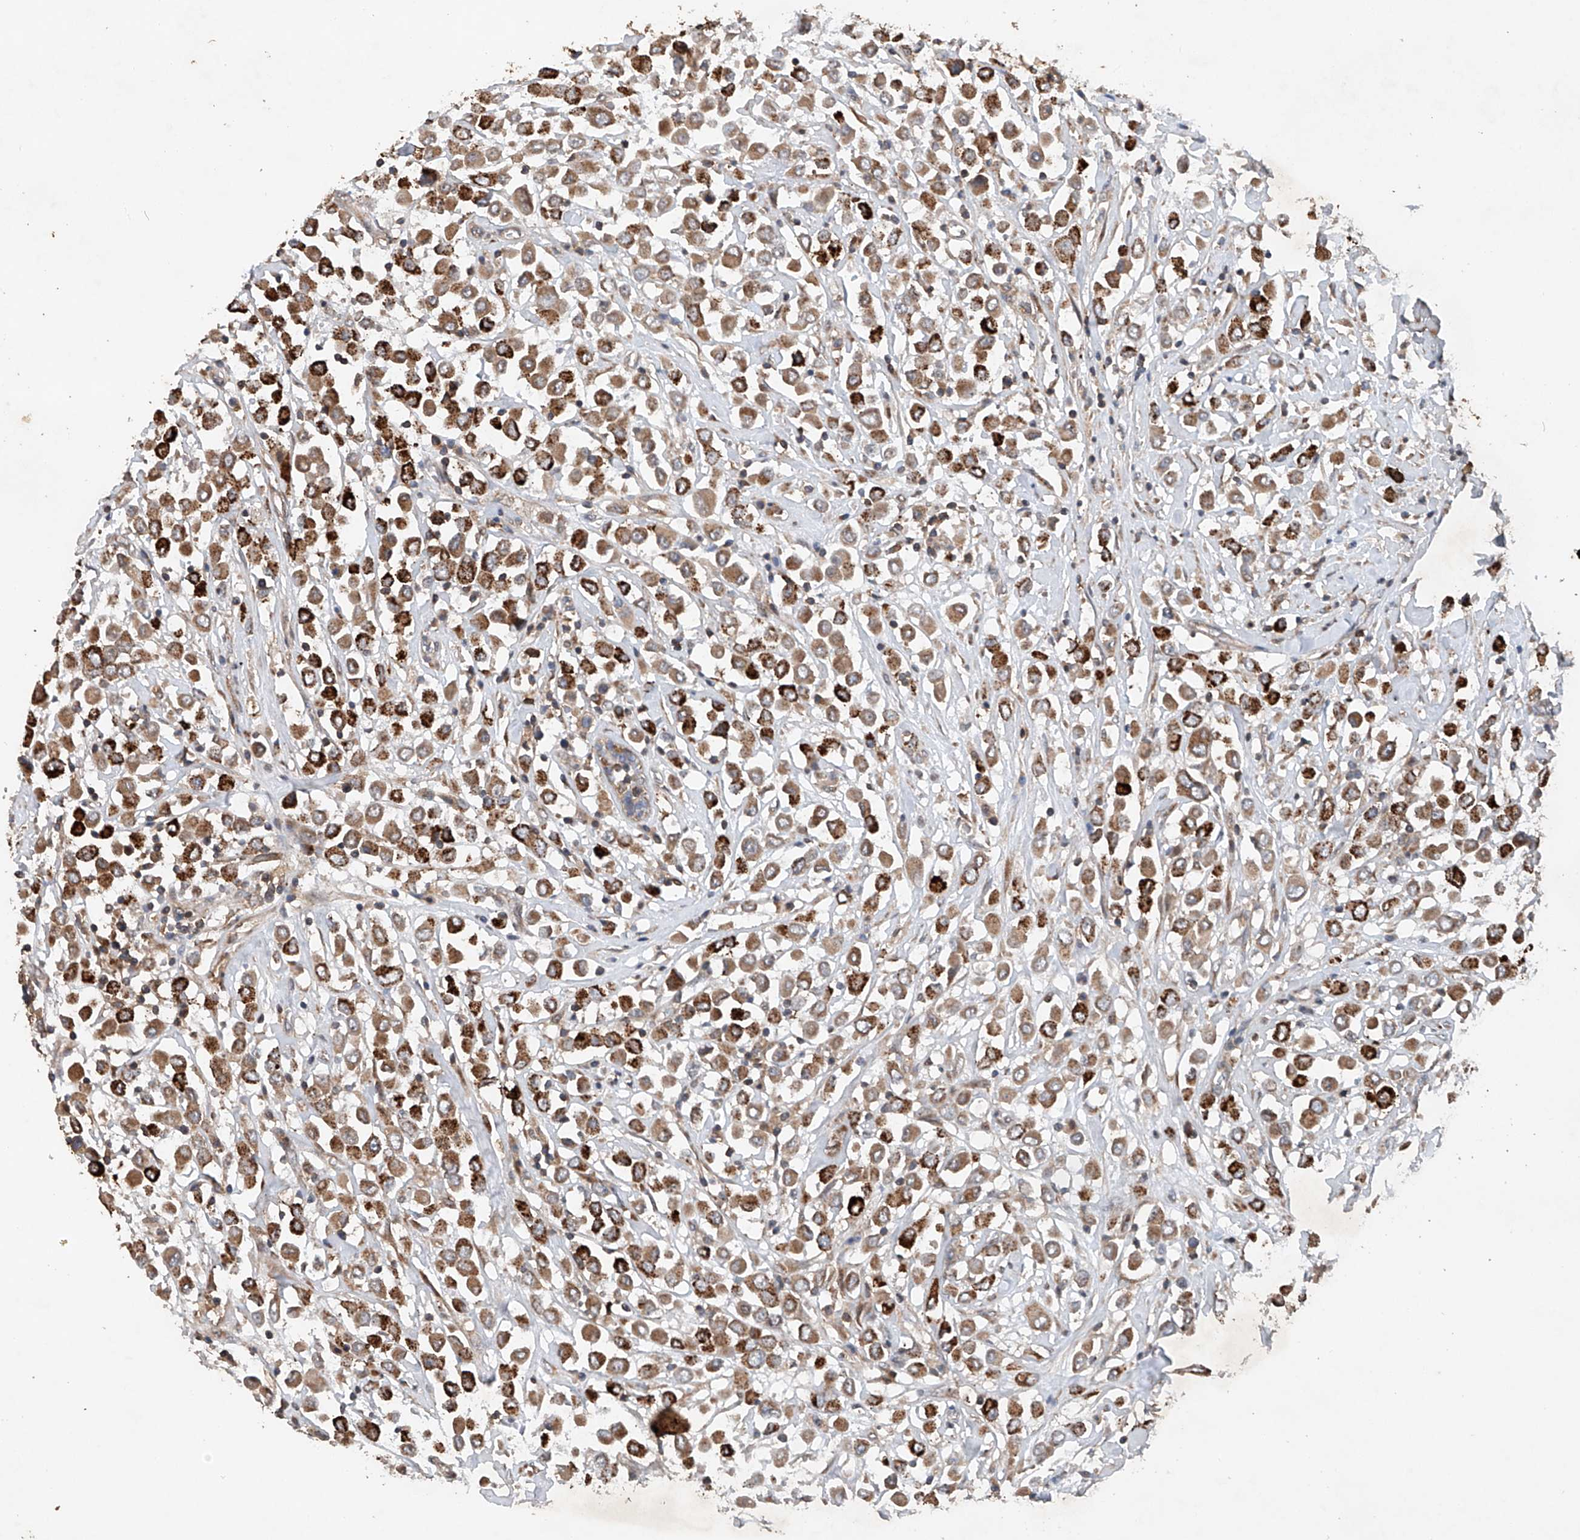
{"staining": {"intensity": "strong", "quantity": ">75%", "location": "cytoplasmic/membranous"}, "tissue": "breast cancer", "cell_type": "Tumor cells", "image_type": "cancer", "snomed": [{"axis": "morphology", "description": "Duct carcinoma"}, {"axis": "topography", "description": "Breast"}], "caption": "Brown immunohistochemical staining in human intraductal carcinoma (breast) reveals strong cytoplasmic/membranous positivity in approximately >75% of tumor cells.", "gene": "CEP85L", "patient": {"sex": "female", "age": 61}}